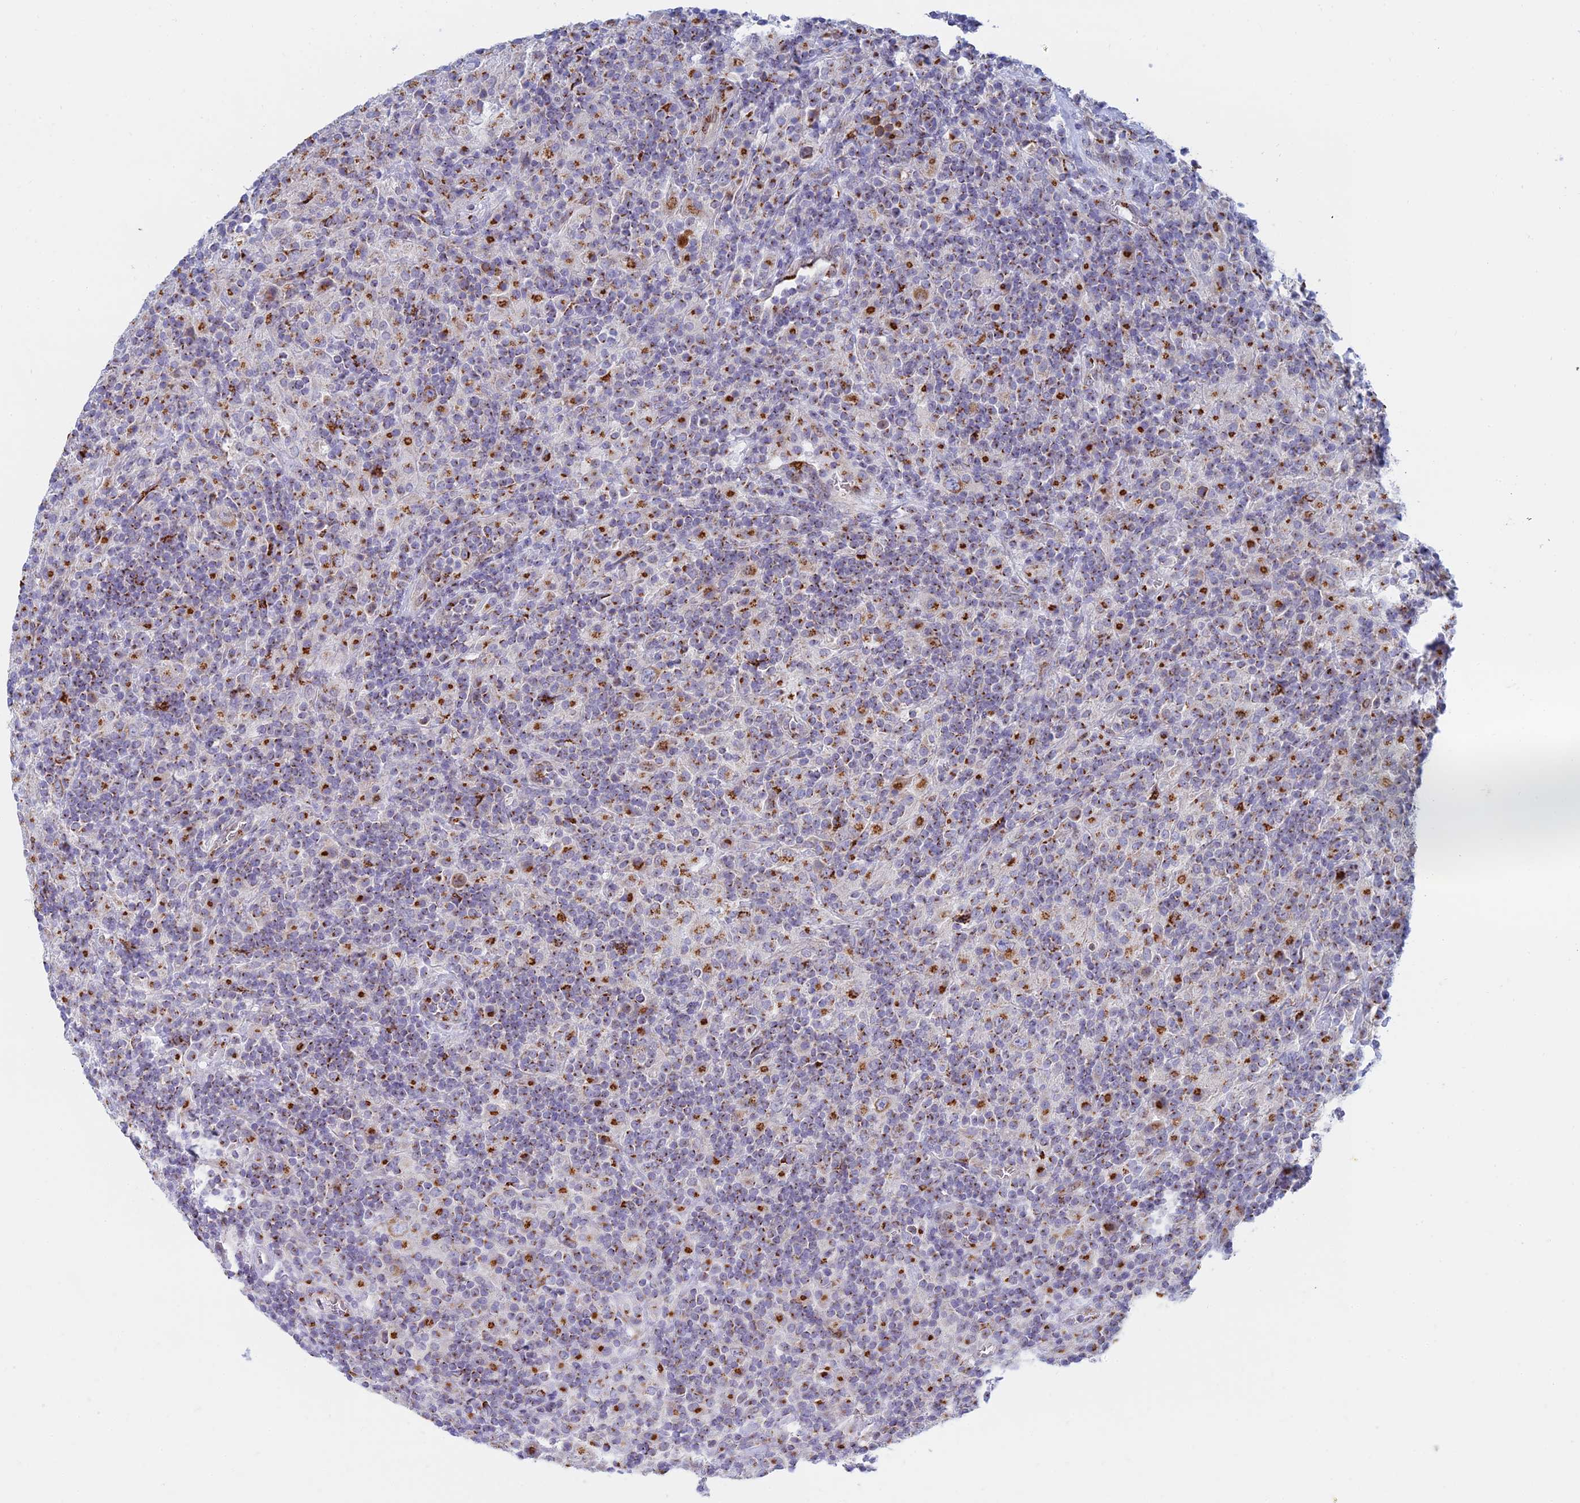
{"staining": {"intensity": "moderate", "quantity": ">75%", "location": "cytoplasmic/membranous"}, "tissue": "lymphoma", "cell_type": "Tumor cells", "image_type": "cancer", "snomed": [{"axis": "morphology", "description": "Hodgkin's disease, NOS"}, {"axis": "topography", "description": "Lymph node"}], "caption": "DAB immunohistochemical staining of human lymphoma shows moderate cytoplasmic/membranous protein expression in approximately >75% of tumor cells.", "gene": "HS2ST1", "patient": {"sex": "male", "age": 70}}